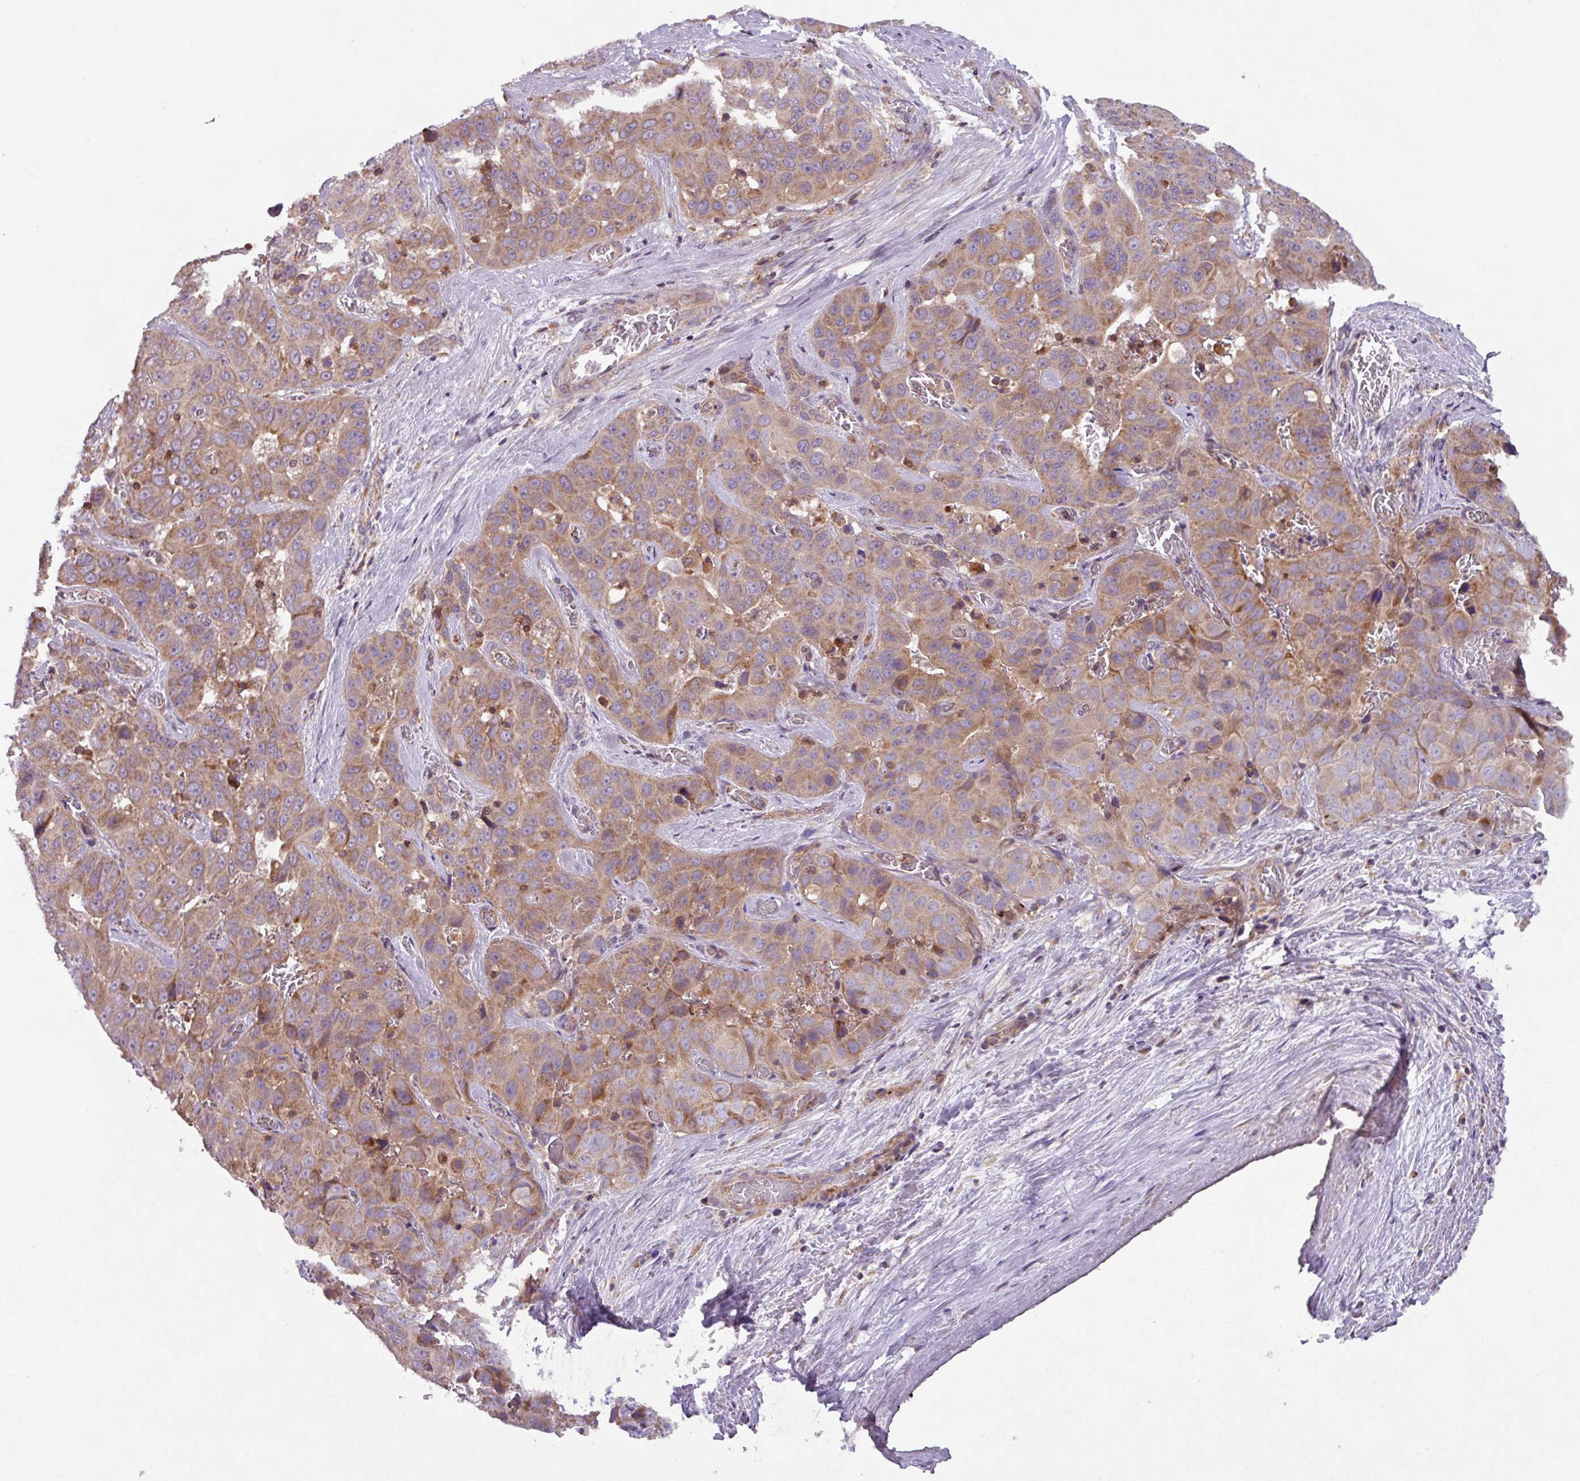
{"staining": {"intensity": "moderate", "quantity": ">75%", "location": "cytoplasmic/membranous"}, "tissue": "liver cancer", "cell_type": "Tumor cells", "image_type": "cancer", "snomed": [{"axis": "morphology", "description": "Cholangiocarcinoma"}, {"axis": "topography", "description": "Liver"}], "caption": "Immunohistochemistry (IHC) staining of cholangiocarcinoma (liver), which shows medium levels of moderate cytoplasmic/membranous staining in about >75% of tumor cells indicating moderate cytoplasmic/membranous protein staining. The staining was performed using DAB (brown) for protein detection and nuclei were counterstained in hematoxylin (blue).", "gene": "PLEKHD1", "patient": {"sex": "female", "age": 52}}